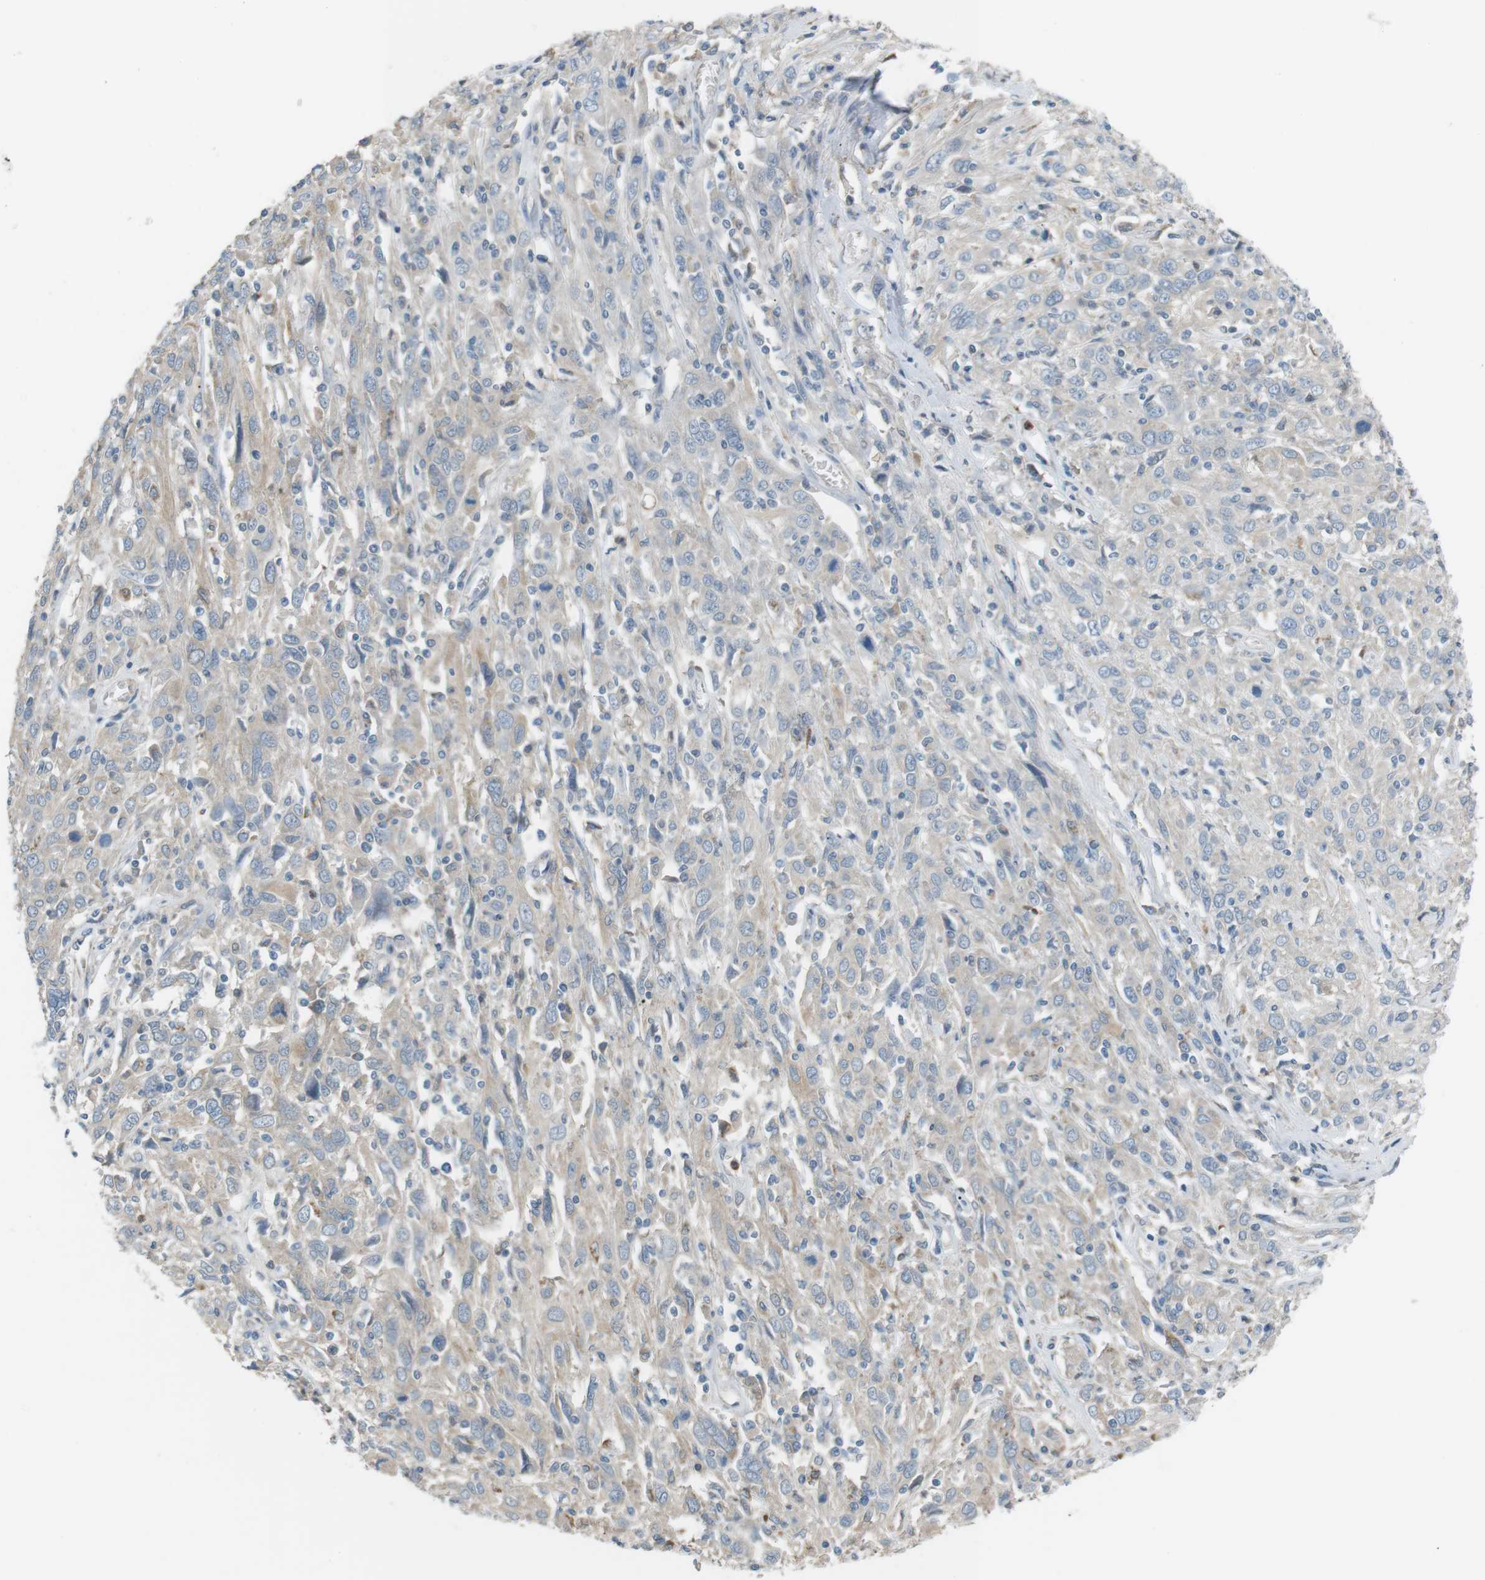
{"staining": {"intensity": "weak", "quantity": ">75%", "location": "cytoplasmic/membranous"}, "tissue": "cervical cancer", "cell_type": "Tumor cells", "image_type": "cancer", "snomed": [{"axis": "morphology", "description": "Squamous cell carcinoma, NOS"}, {"axis": "topography", "description": "Cervix"}], "caption": "IHC histopathology image of human cervical cancer stained for a protein (brown), which reveals low levels of weak cytoplasmic/membranous staining in about >75% of tumor cells.", "gene": "RTN3", "patient": {"sex": "female", "age": 46}}